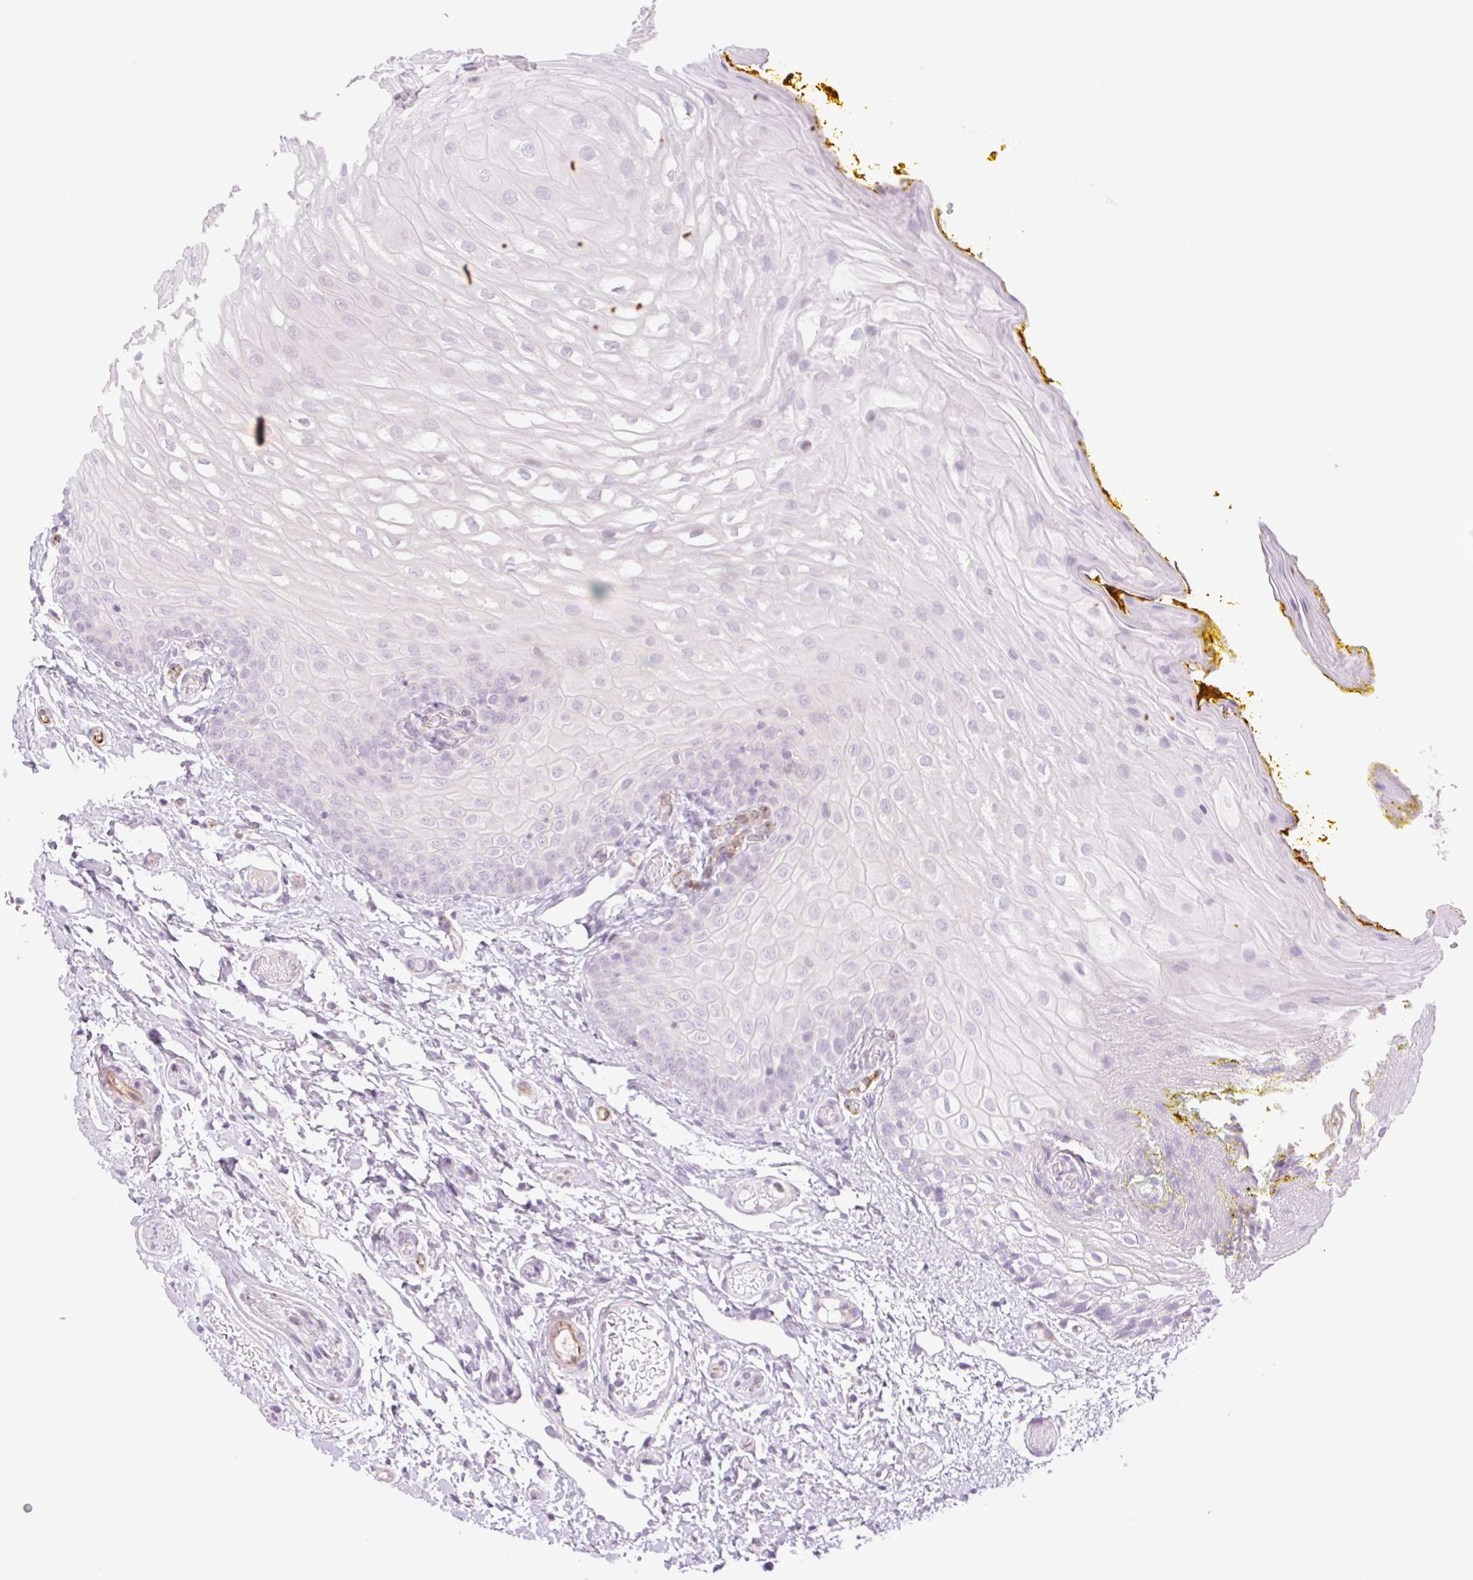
{"staining": {"intensity": "negative", "quantity": "none", "location": "none"}, "tissue": "oral mucosa", "cell_type": "Squamous epithelial cells", "image_type": "normal", "snomed": [{"axis": "morphology", "description": "Normal tissue, NOS"}, {"axis": "topography", "description": "Oral tissue"}, {"axis": "topography", "description": "Tounge, NOS"}], "caption": "The micrograph reveals no significant expression in squamous epithelial cells of oral mucosa. (DAB (3,3'-diaminobenzidine) immunohistochemistry (IHC) visualized using brightfield microscopy, high magnification).", "gene": "ZFYVE21", "patient": {"sex": "female", "age": 60}}